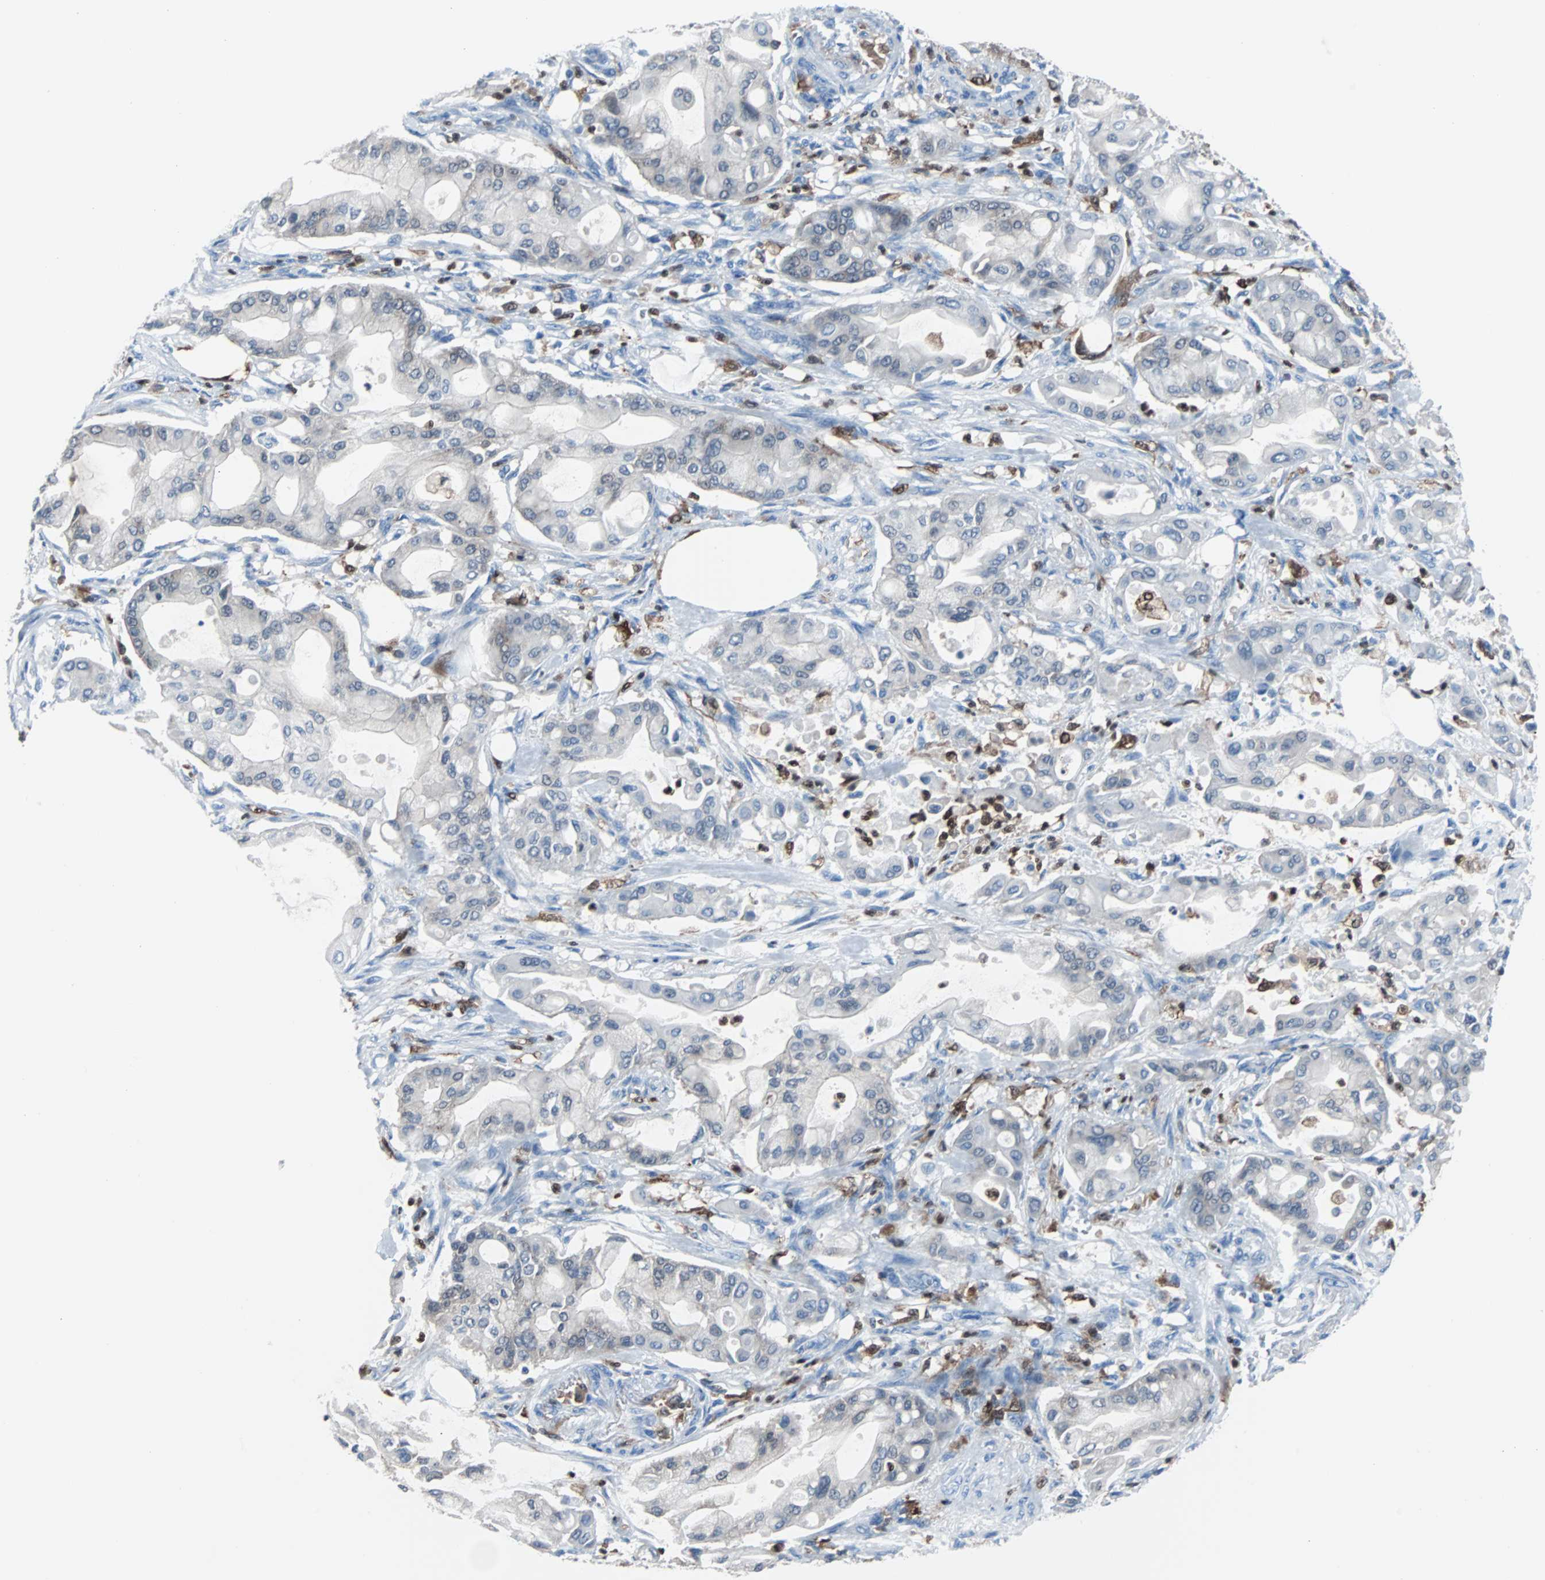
{"staining": {"intensity": "negative", "quantity": "none", "location": "none"}, "tissue": "pancreatic cancer", "cell_type": "Tumor cells", "image_type": "cancer", "snomed": [{"axis": "morphology", "description": "Adenocarcinoma, NOS"}, {"axis": "morphology", "description": "Adenocarcinoma, metastatic, NOS"}, {"axis": "topography", "description": "Lymph node"}, {"axis": "topography", "description": "Pancreas"}, {"axis": "topography", "description": "Duodenum"}], "caption": "The immunohistochemistry (IHC) micrograph has no significant staining in tumor cells of adenocarcinoma (pancreatic) tissue.", "gene": "SYK", "patient": {"sex": "female", "age": 64}}